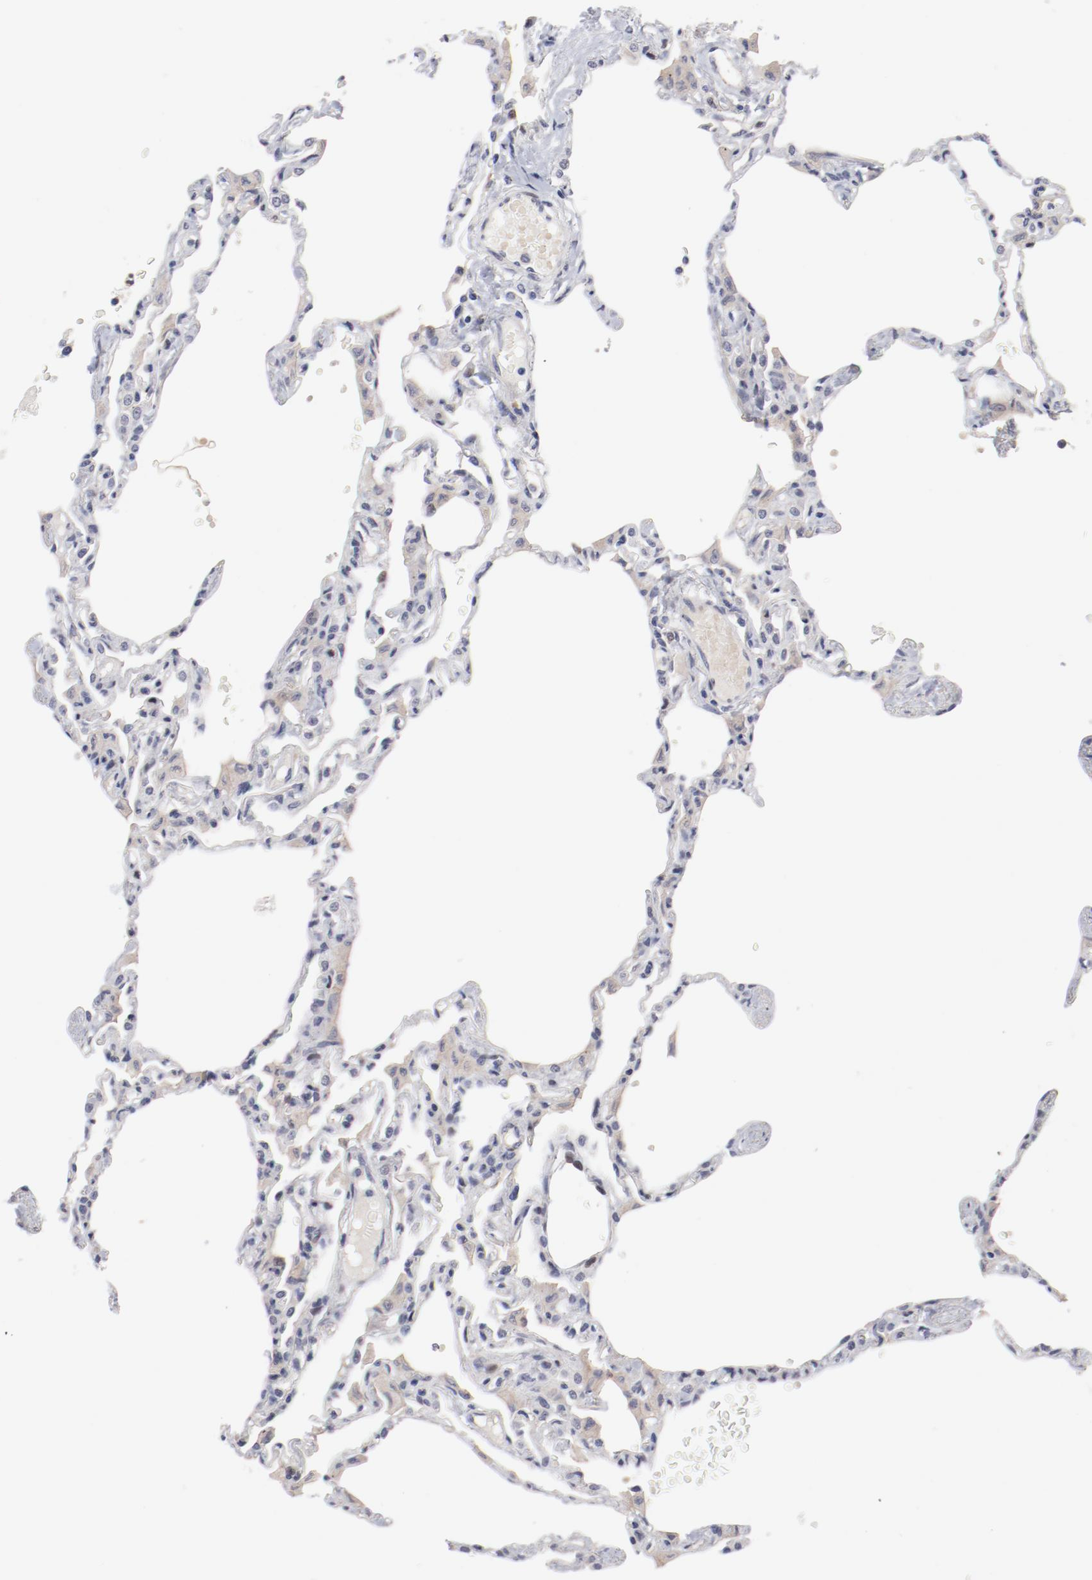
{"staining": {"intensity": "negative", "quantity": "none", "location": "none"}, "tissue": "lung", "cell_type": "Alveolar cells", "image_type": "normal", "snomed": [{"axis": "morphology", "description": "Normal tissue, NOS"}, {"axis": "topography", "description": "Lung"}], "caption": "Alveolar cells are negative for protein expression in normal human lung.", "gene": "FSCB", "patient": {"sex": "female", "age": 49}}